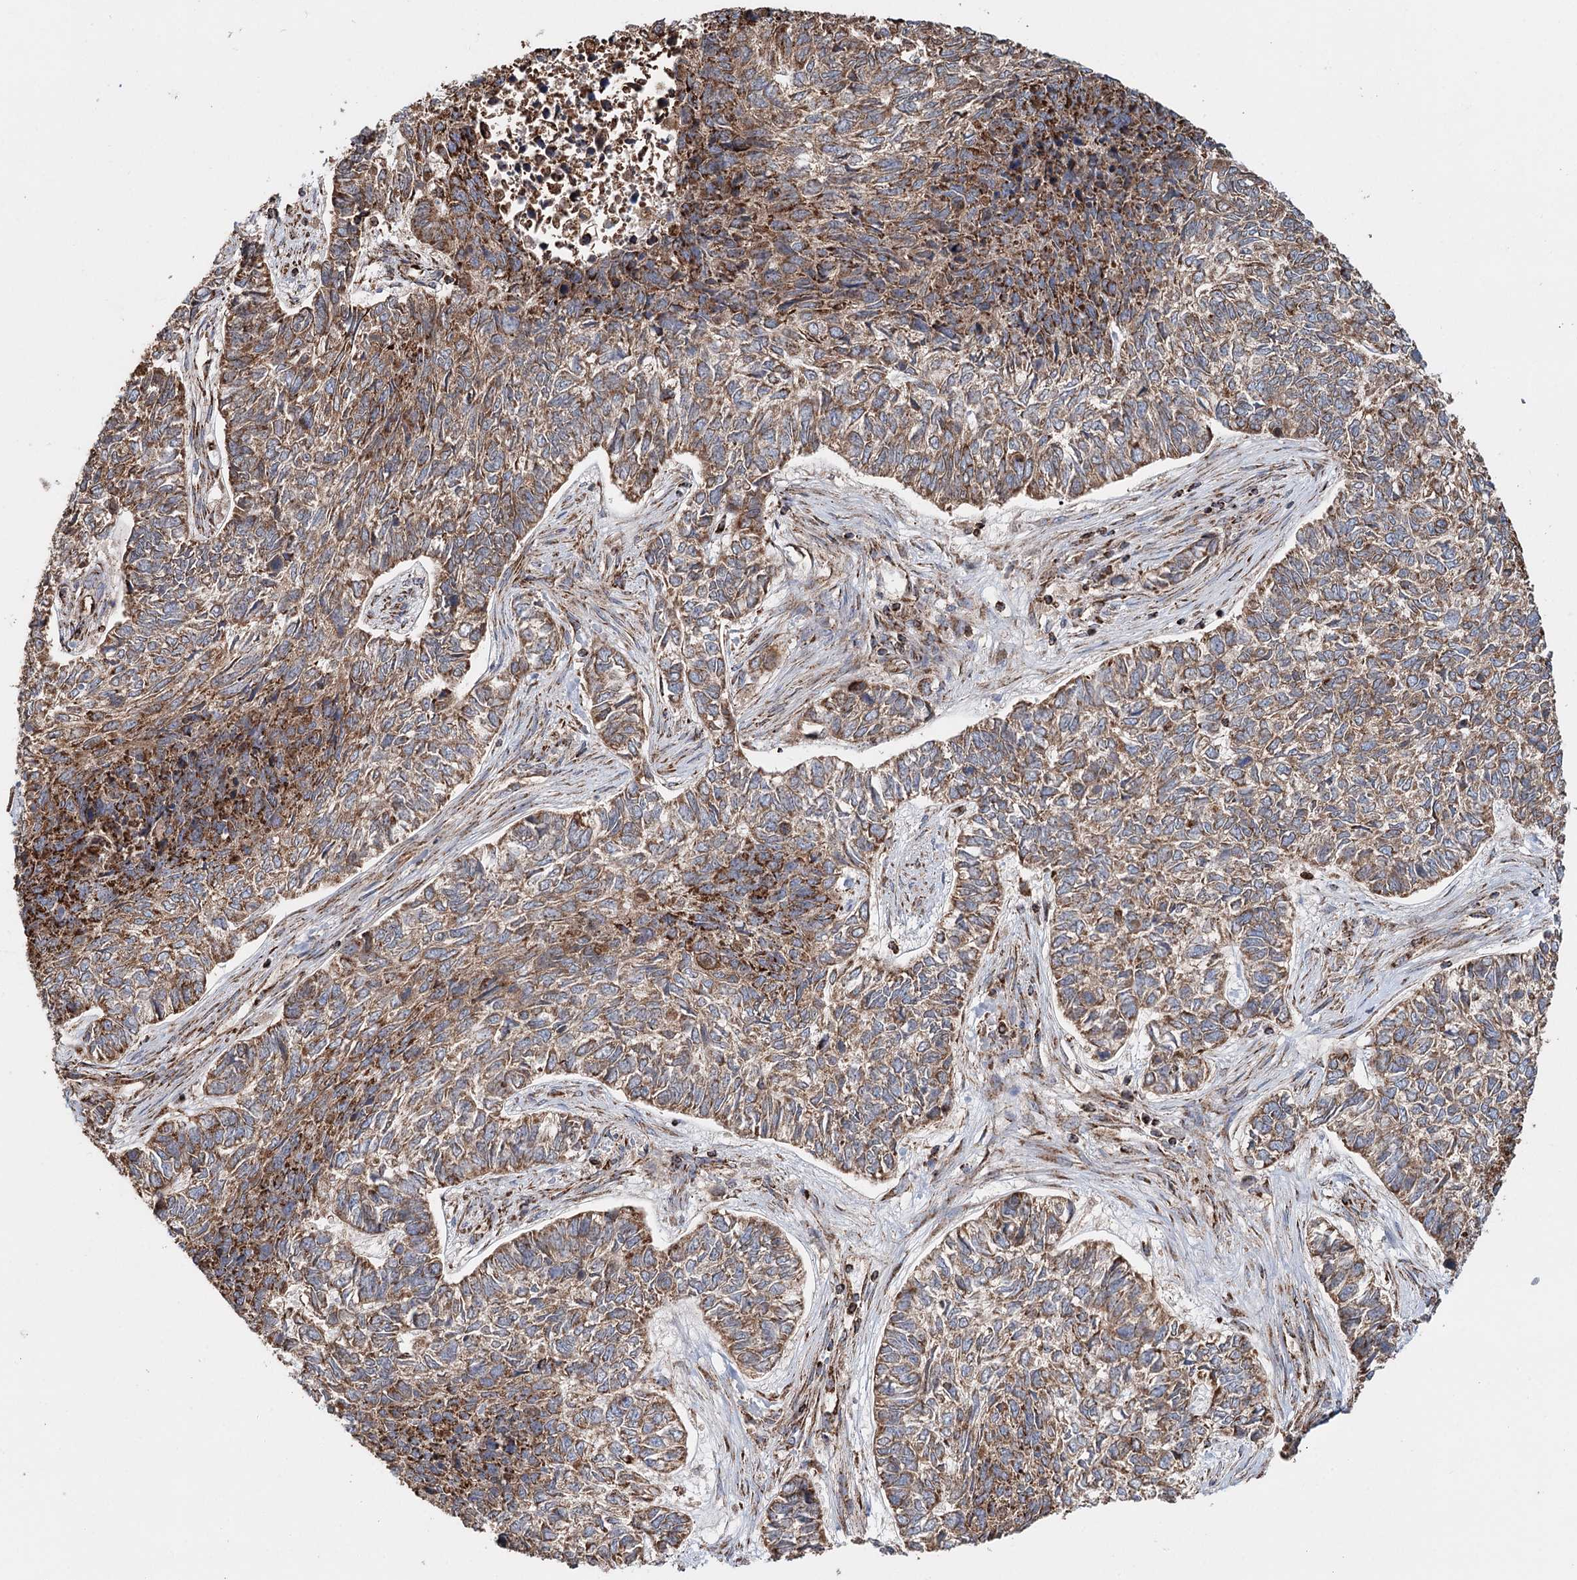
{"staining": {"intensity": "moderate", "quantity": ">75%", "location": "cytoplasmic/membranous"}, "tissue": "skin cancer", "cell_type": "Tumor cells", "image_type": "cancer", "snomed": [{"axis": "morphology", "description": "Basal cell carcinoma"}, {"axis": "topography", "description": "Skin"}], "caption": "Immunohistochemistry (DAB (3,3'-diaminobenzidine)) staining of human skin cancer (basal cell carcinoma) reveals moderate cytoplasmic/membranous protein expression in about >75% of tumor cells.", "gene": "APH1A", "patient": {"sex": "female", "age": 65}}